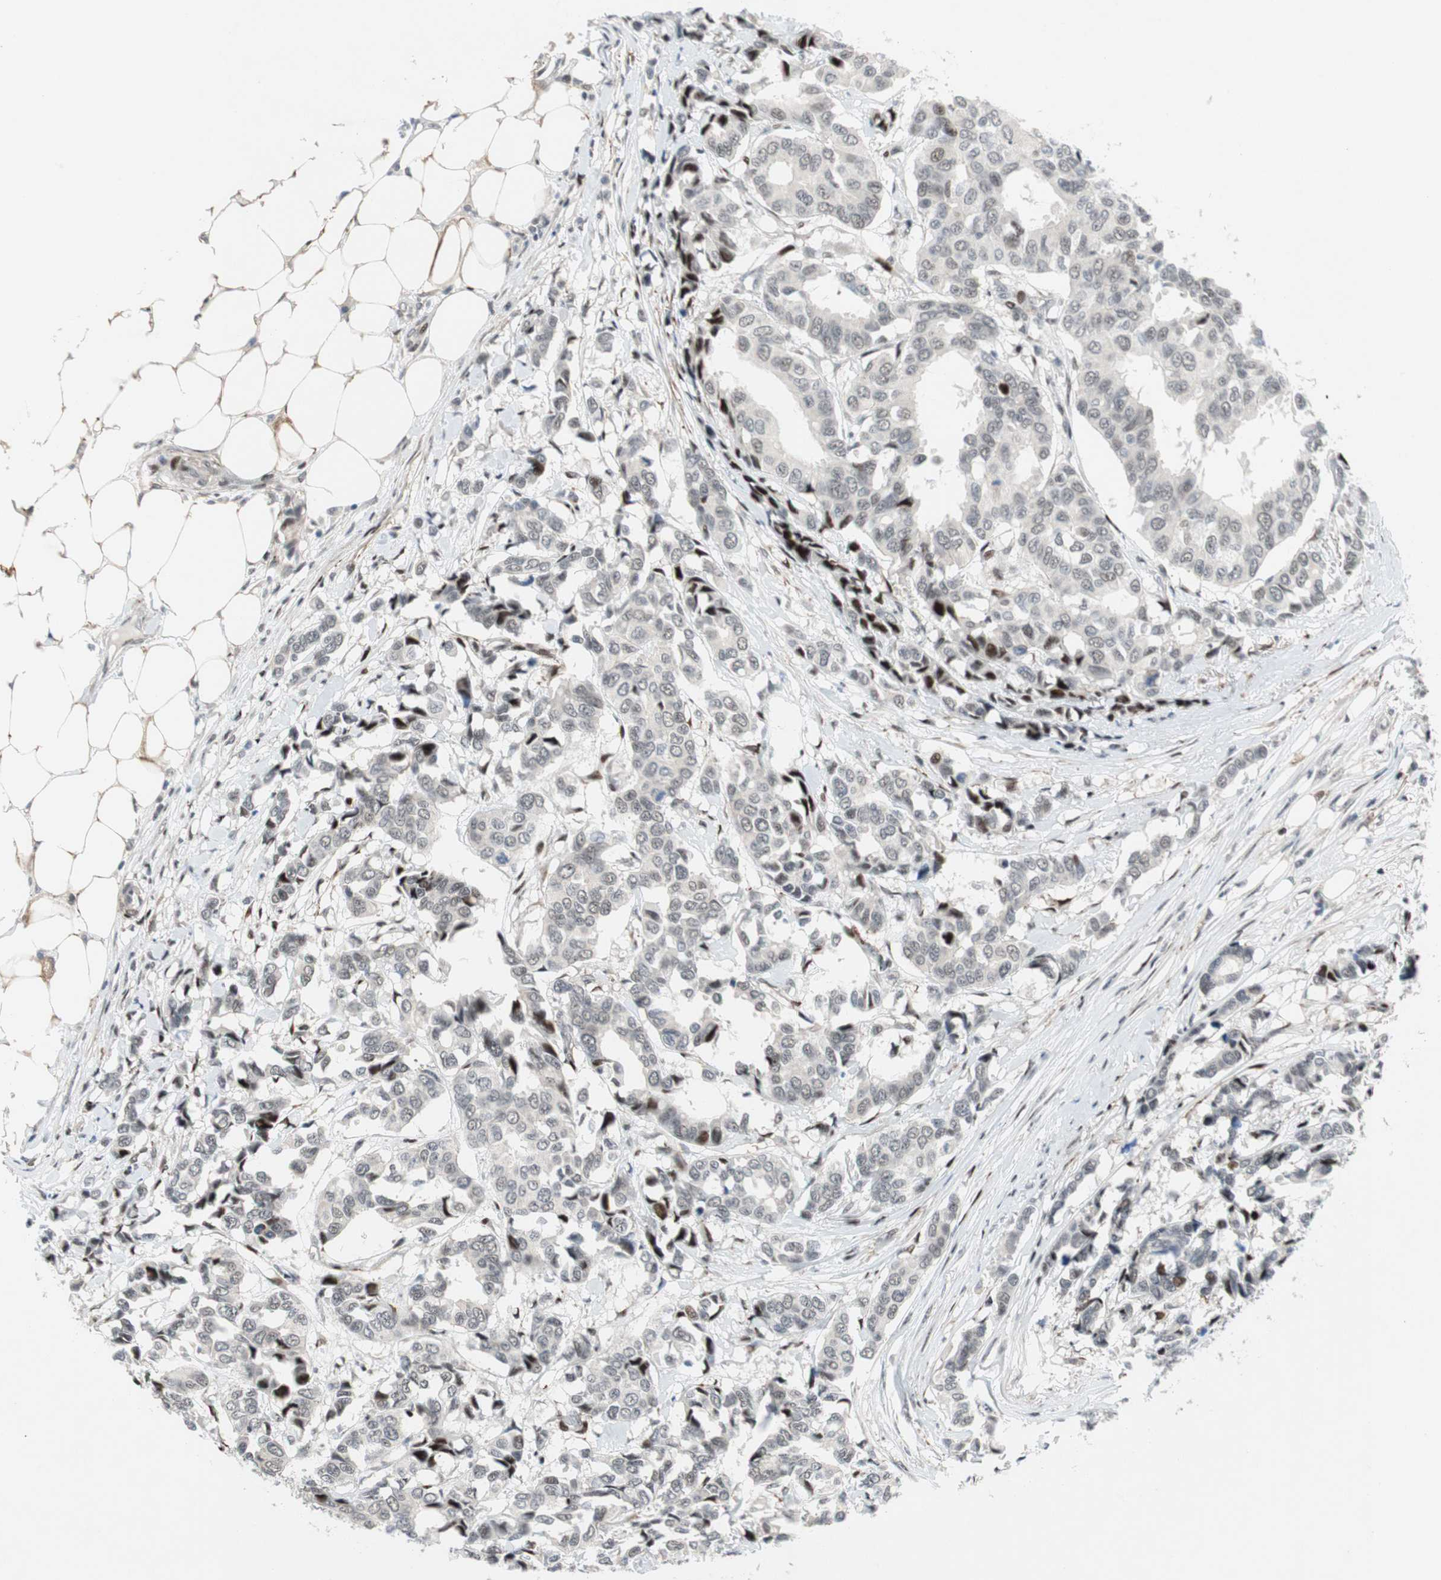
{"staining": {"intensity": "weak", "quantity": "<25%", "location": "nuclear"}, "tissue": "breast cancer", "cell_type": "Tumor cells", "image_type": "cancer", "snomed": [{"axis": "morphology", "description": "Duct carcinoma"}, {"axis": "topography", "description": "Breast"}], "caption": "An immunohistochemistry (IHC) histopathology image of breast cancer (invasive ductal carcinoma) is shown. There is no staining in tumor cells of breast cancer (invasive ductal carcinoma).", "gene": "FBXO44", "patient": {"sex": "female", "age": 87}}